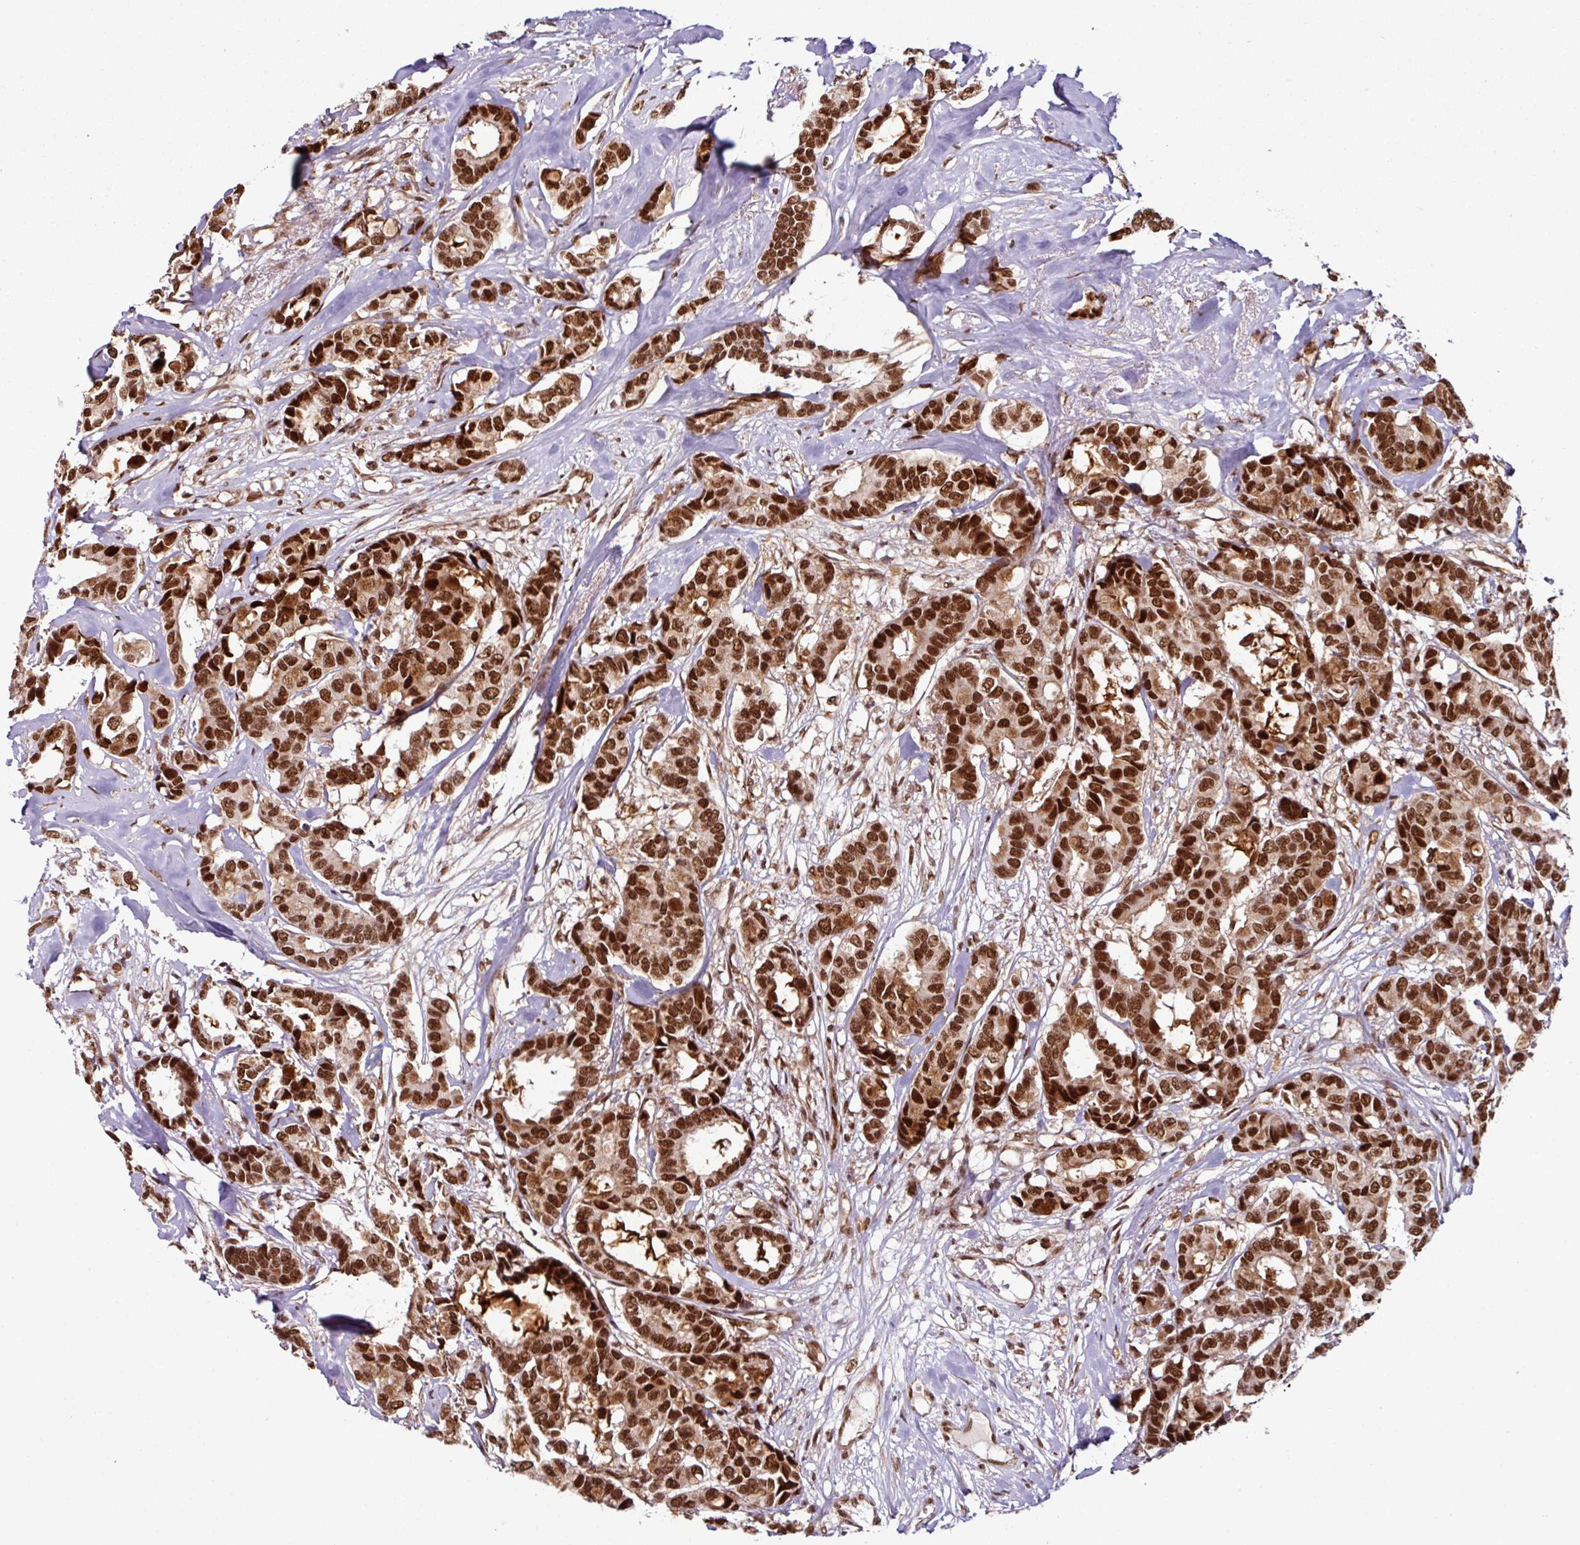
{"staining": {"intensity": "strong", "quantity": ">75%", "location": "nuclear"}, "tissue": "breast cancer", "cell_type": "Tumor cells", "image_type": "cancer", "snomed": [{"axis": "morphology", "description": "Duct carcinoma"}, {"axis": "topography", "description": "Breast"}], "caption": "Human breast infiltrating ductal carcinoma stained with a protein marker reveals strong staining in tumor cells.", "gene": "MORF4L2", "patient": {"sex": "female", "age": 87}}